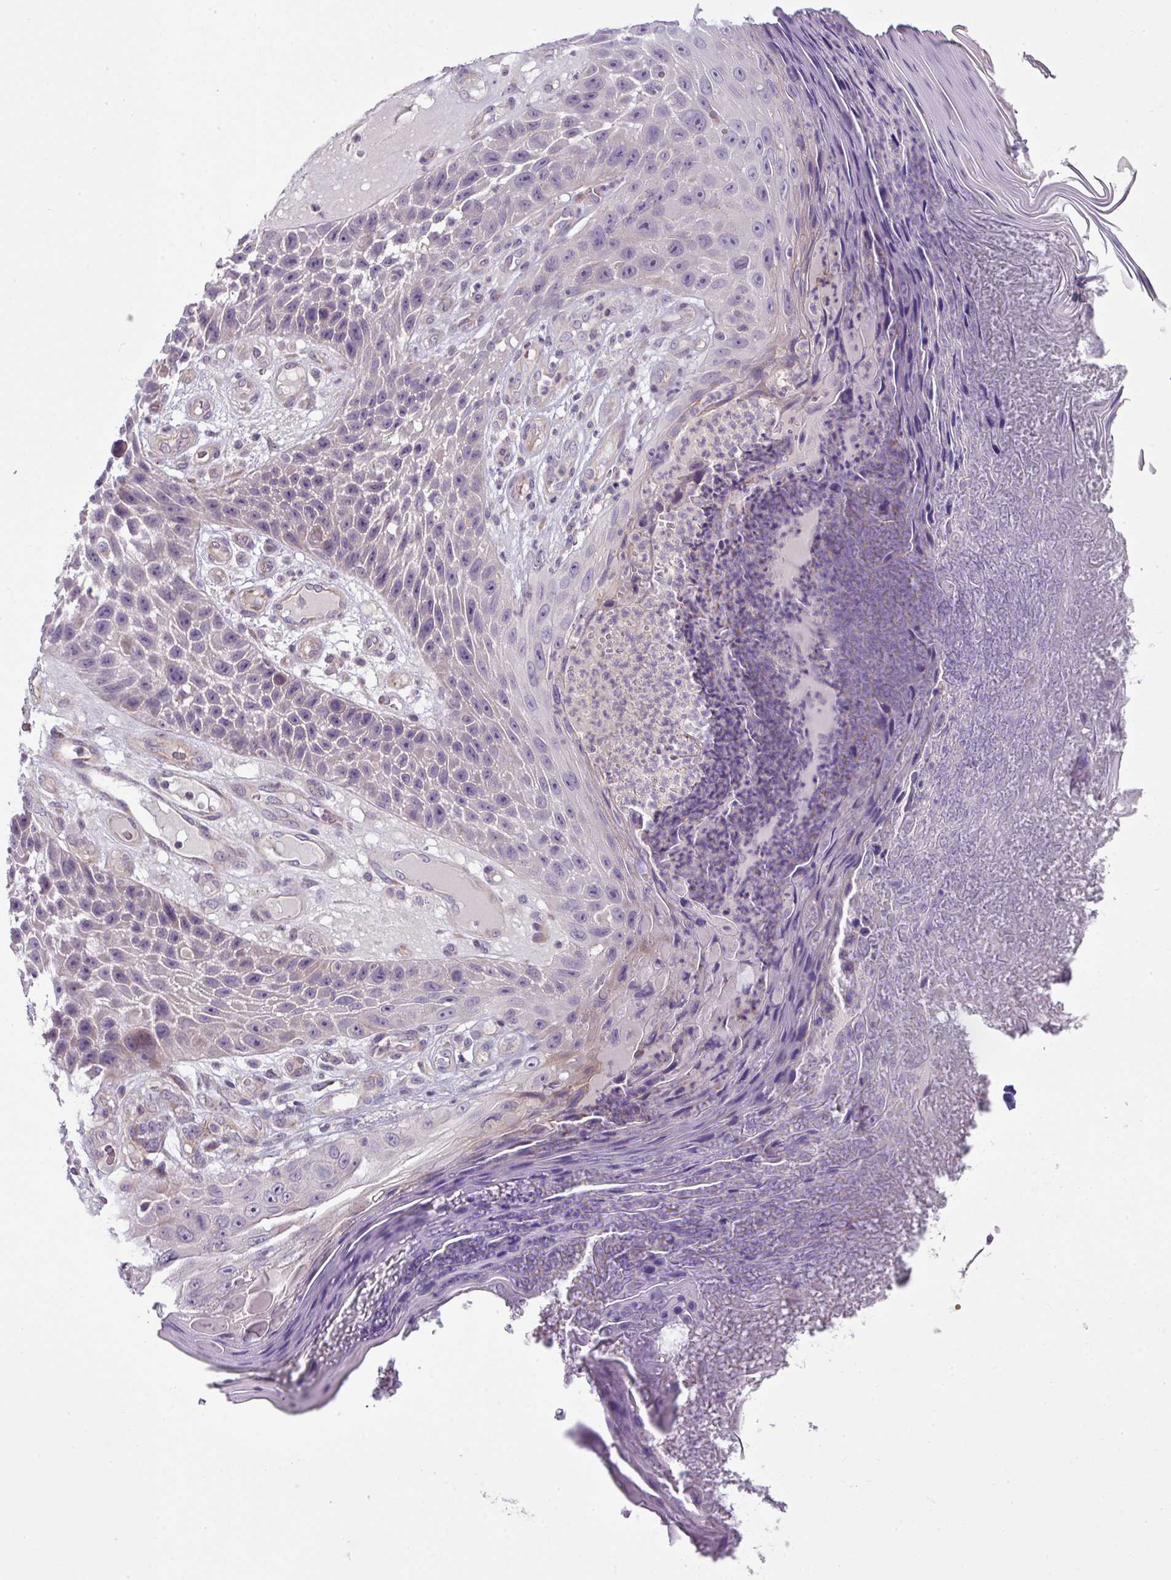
{"staining": {"intensity": "negative", "quantity": "none", "location": "none"}, "tissue": "skin cancer", "cell_type": "Tumor cells", "image_type": "cancer", "snomed": [{"axis": "morphology", "description": "Squamous cell carcinoma, NOS"}, {"axis": "topography", "description": "Skin"}], "caption": "Protein analysis of skin squamous cell carcinoma shows no significant staining in tumor cells.", "gene": "PIK3R5", "patient": {"sex": "female", "age": 88}}